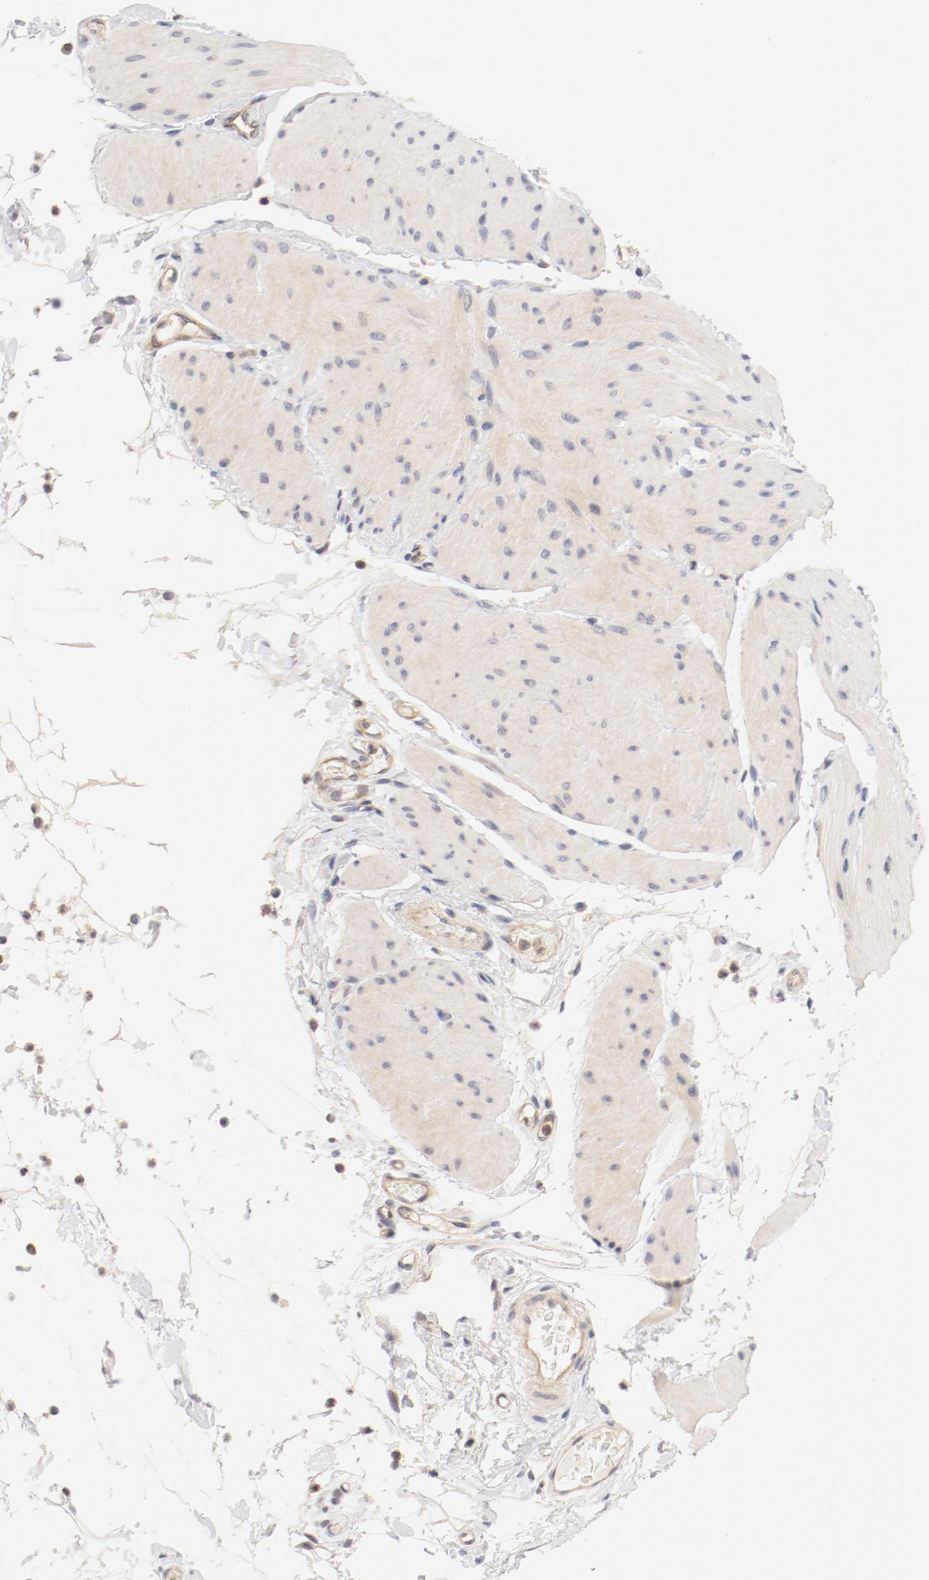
{"staining": {"intensity": "weak", "quantity": "25%-75%", "location": "cytoplasmic/membranous"}, "tissue": "smooth muscle", "cell_type": "Smooth muscle cells", "image_type": "normal", "snomed": [{"axis": "morphology", "description": "Normal tissue, NOS"}, {"axis": "topography", "description": "Smooth muscle"}, {"axis": "topography", "description": "Colon"}], "caption": "Immunohistochemical staining of normal human smooth muscle exhibits 25%-75% levels of weak cytoplasmic/membranous protein staining in approximately 25%-75% of smooth muscle cells. (DAB = brown stain, brightfield microscopy at high magnification).", "gene": "ZNF267", "patient": {"sex": "male", "age": 67}}